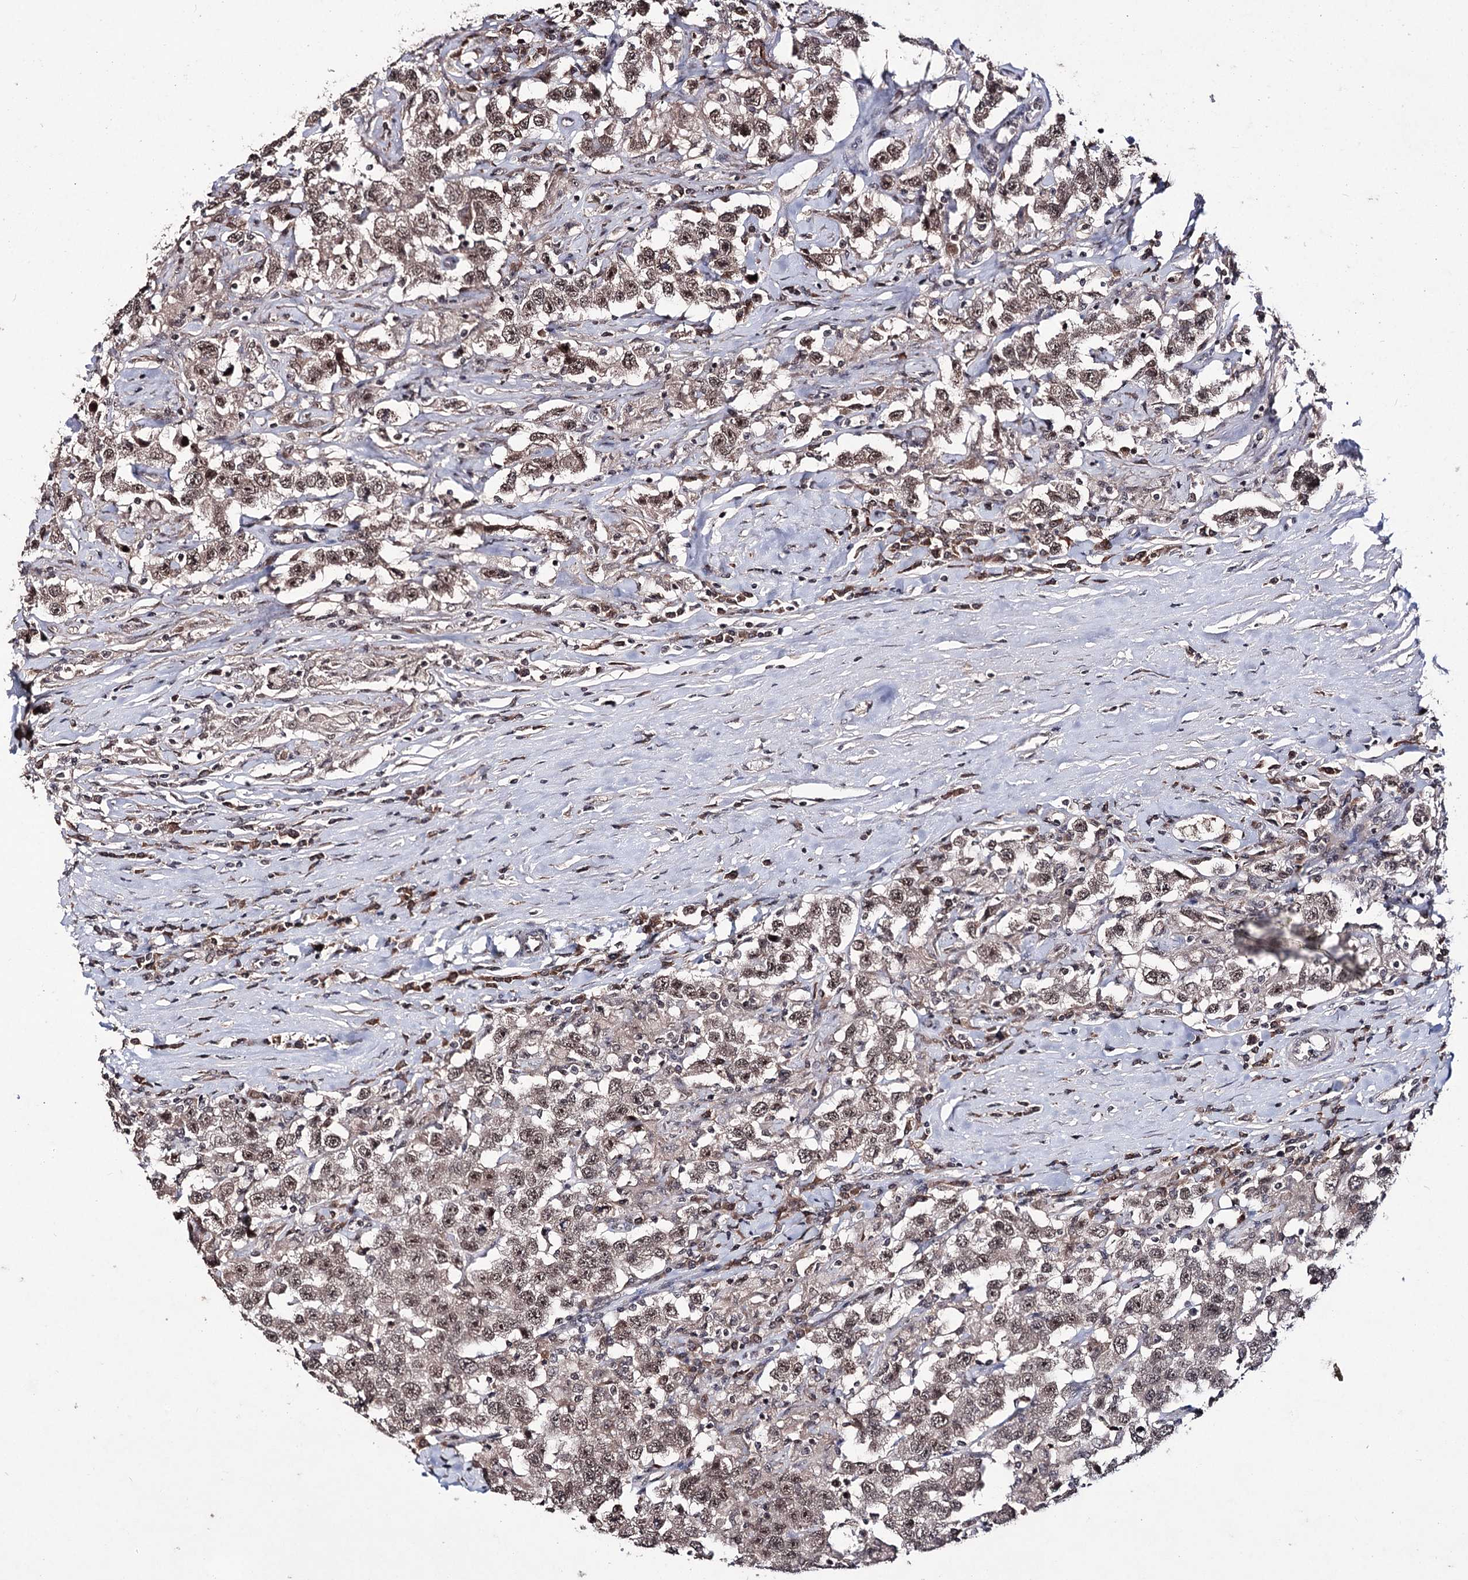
{"staining": {"intensity": "moderate", "quantity": ">75%", "location": "nuclear"}, "tissue": "testis cancer", "cell_type": "Tumor cells", "image_type": "cancer", "snomed": [{"axis": "morphology", "description": "Seminoma, NOS"}, {"axis": "topography", "description": "Testis"}], "caption": "Human testis cancer stained with a brown dye displays moderate nuclear positive expression in approximately >75% of tumor cells.", "gene": "VGLL4", "patient": {"sex": "male", "age": 41}}